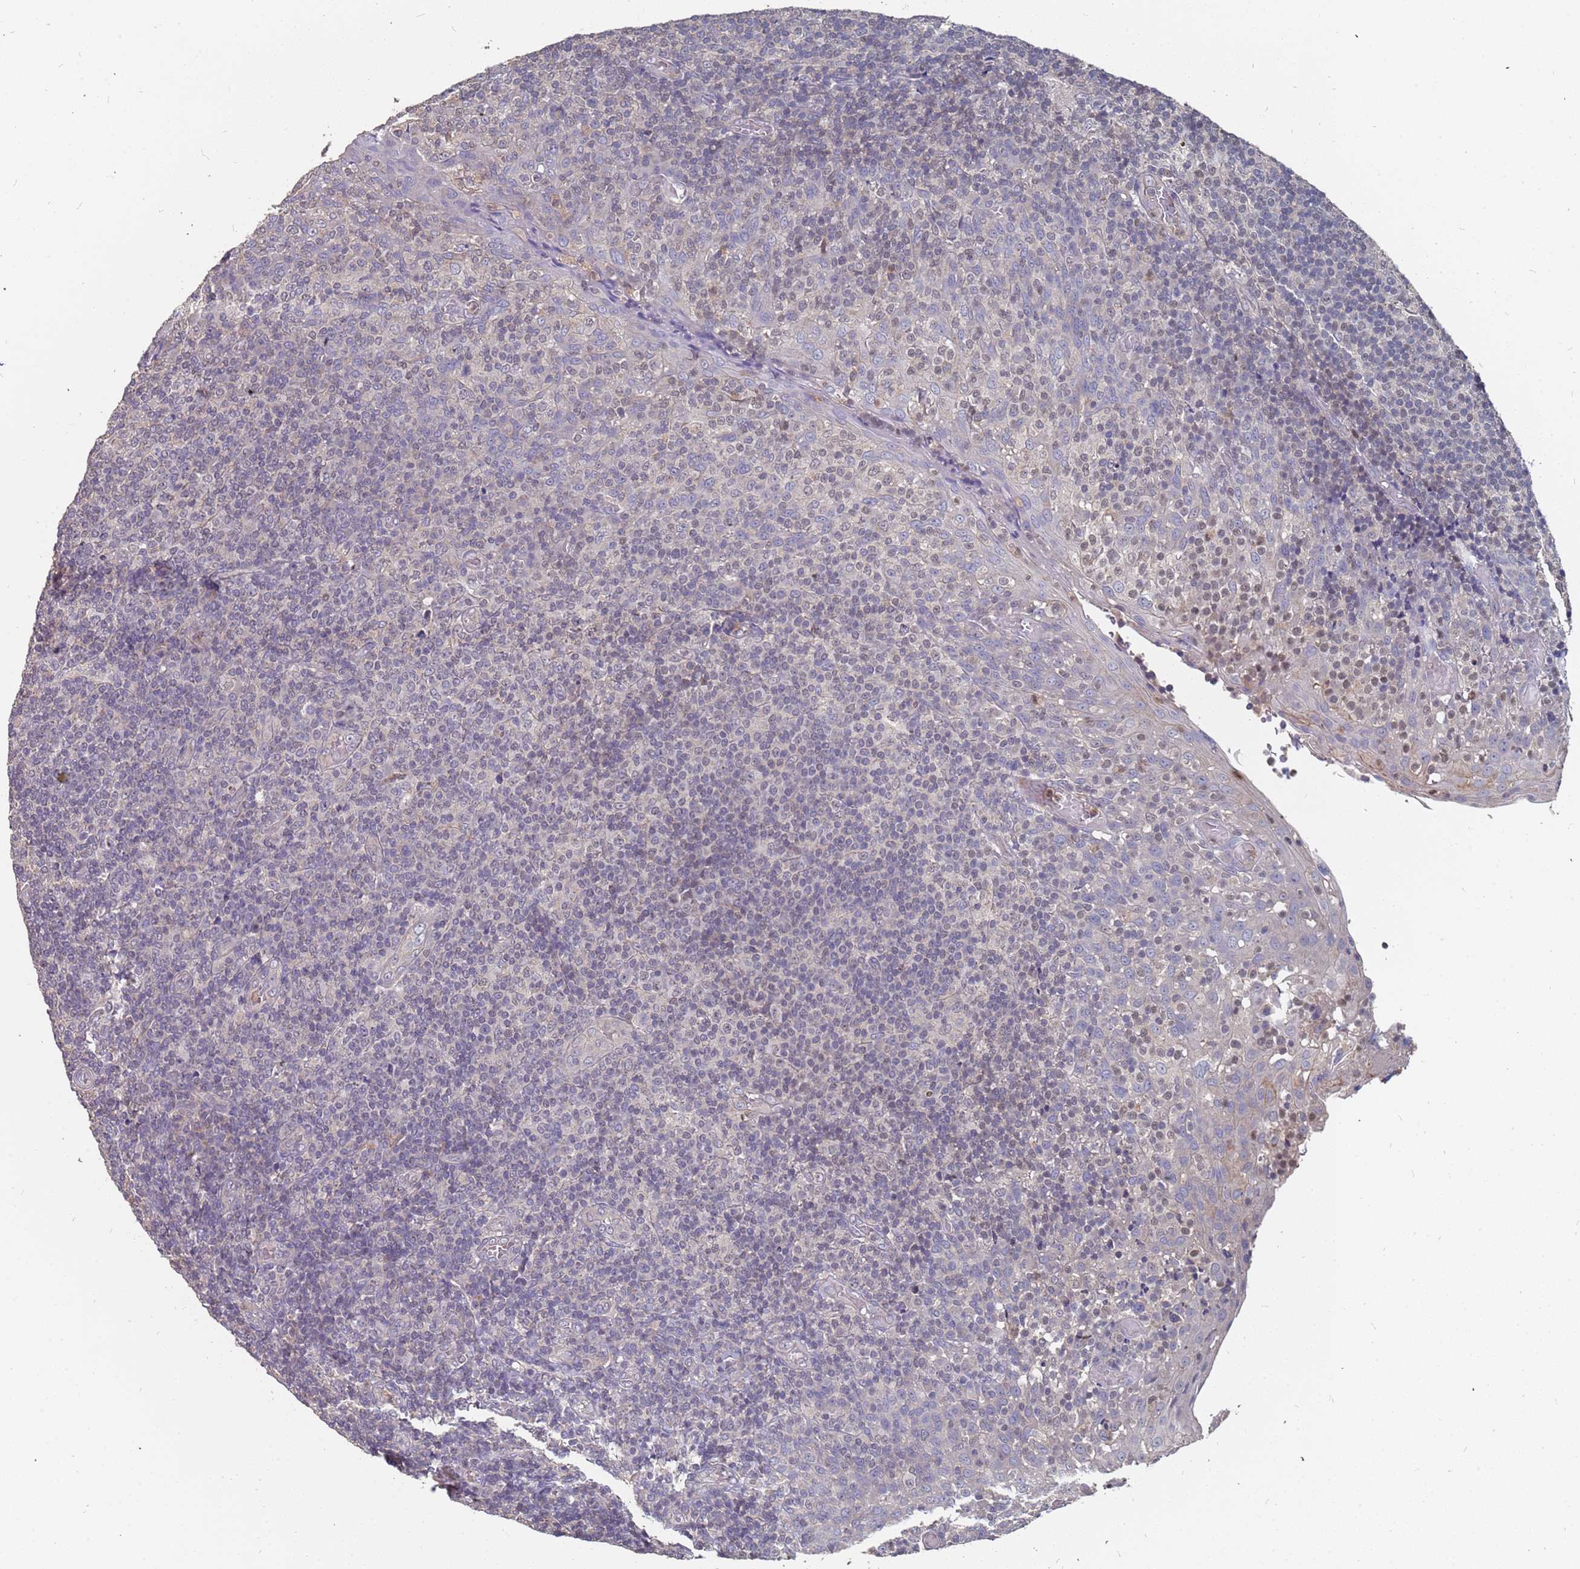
{"staining": {"intensity": "negative", "quantity": "none", "location": "none"}, "tissue": "tonsil", "cell_type": "Germinal center cells", "image_type": "normal", "snomed": [{"axis": "morphology", "description": "Normal tissue, NOS"}, {"axis": "topography", "description": "Tonsil"}], "caption": "Immunohistochemical staining of normal tonsil exhibits no significant expression in germinal center cells. The staining was performed using DAB to visualize the protein expression in brown, while the nuclei were stained in blue with hematoxylin (Magnification: 20x).", "gene": "TCEANC2", "patient": {"sex": "female", "age": 19}}